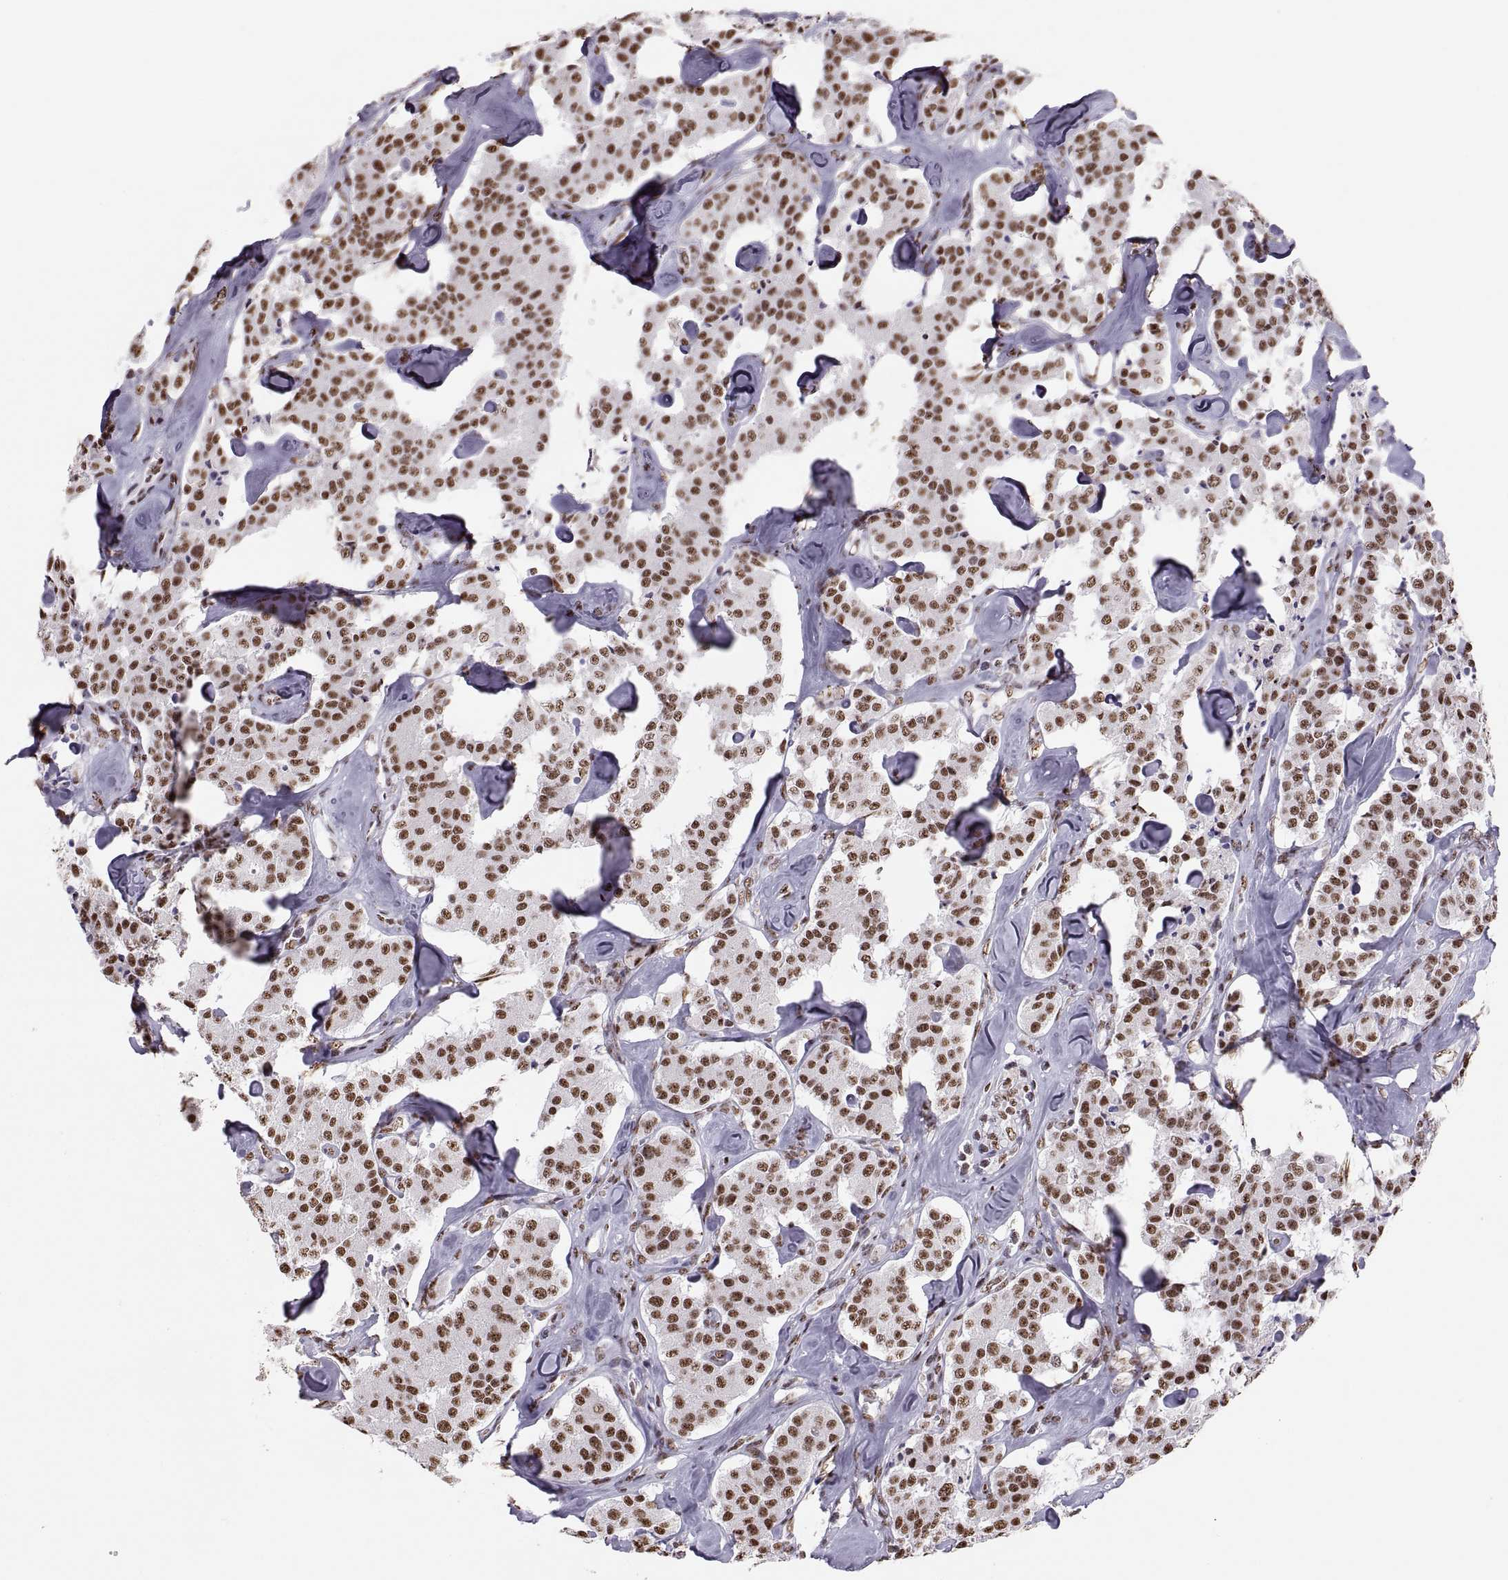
{"staining": {"intensity": "strong", "quantity": "25%-75%", "location": "nuclear"}, "tissue": "carcinoid", "cell_type": "Tumor cells", "image_type": "cancer", "snomed": [{"axis": "morphology", "description": "Carcinoid, malignant, NOS"}, {"axis": "topography", "description": "Pancreas"}], "caption": "IHC staining of carcinoid, which exhibits high levels of strong nuclear expression in approximately 25%-75% of tumor cells indicating strong nuclear protein staining. The staining was performed using DAB (brown) for protein detection and nuclei were counterstained in hematoxylin (blue).", "gene": "SNAI1", "patient": {"sex": "male", "age": 41}}